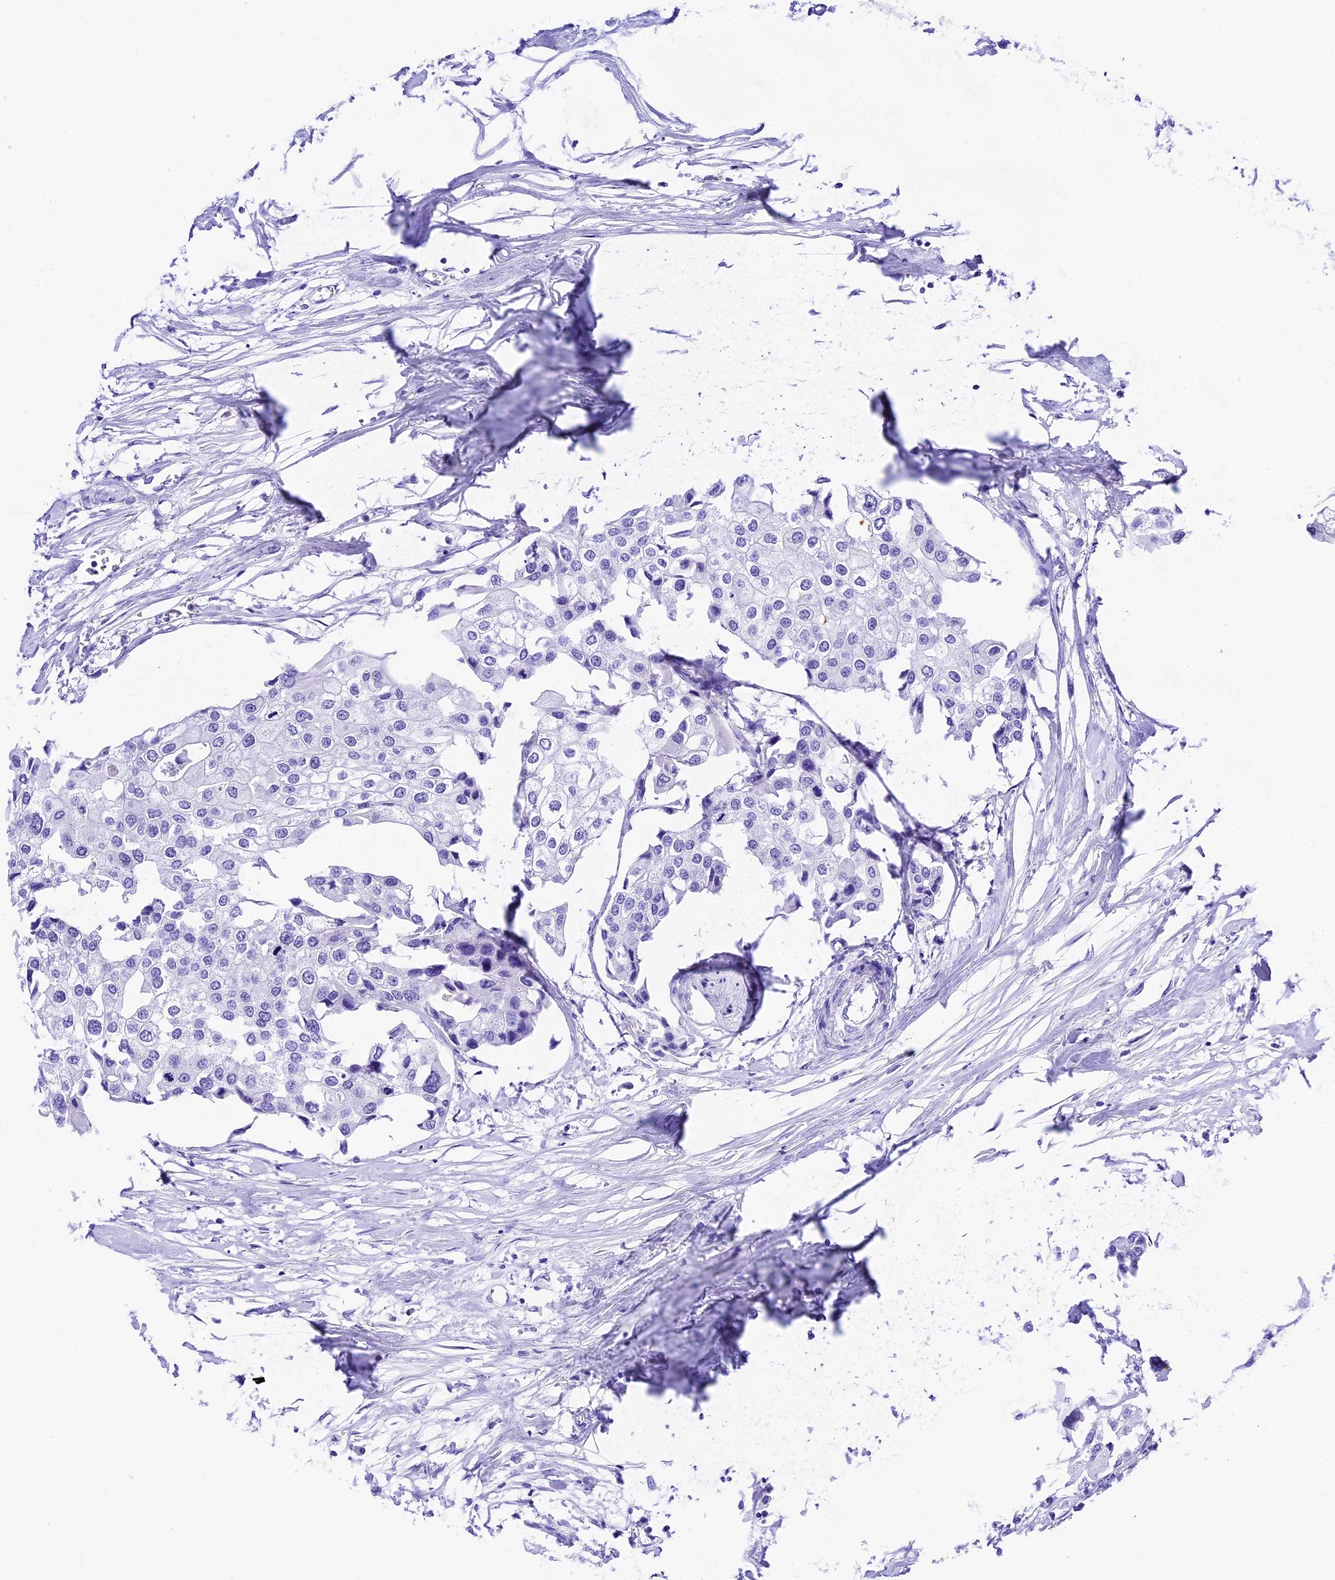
{"staining": {"intensity": "negative", "quantity": "none", "location": "none"}, "tissue": "urothelial cancer", "cell_type": "Tumor cells", "image_type": "cancer", "snomed": [{"axis": "morphology", "description": "Urothelial carcinoma, High grade"}, {"axis": "topography", "description": "Urinary bladder"}], "caption": "The immunohistochemistry (IHC) image has no significant positivity in tumor cells of urothelial carcinoma (high-grade) tissue. The staining was performed using DAB (3,3'-diaminobenzidine) to visualize the protein expression in brown, while the nuclei were stained in blue with hematoxylin (Magnification: 20x).", "gene": "PSG11", "patient": {"sex": "male", "age": 64}}